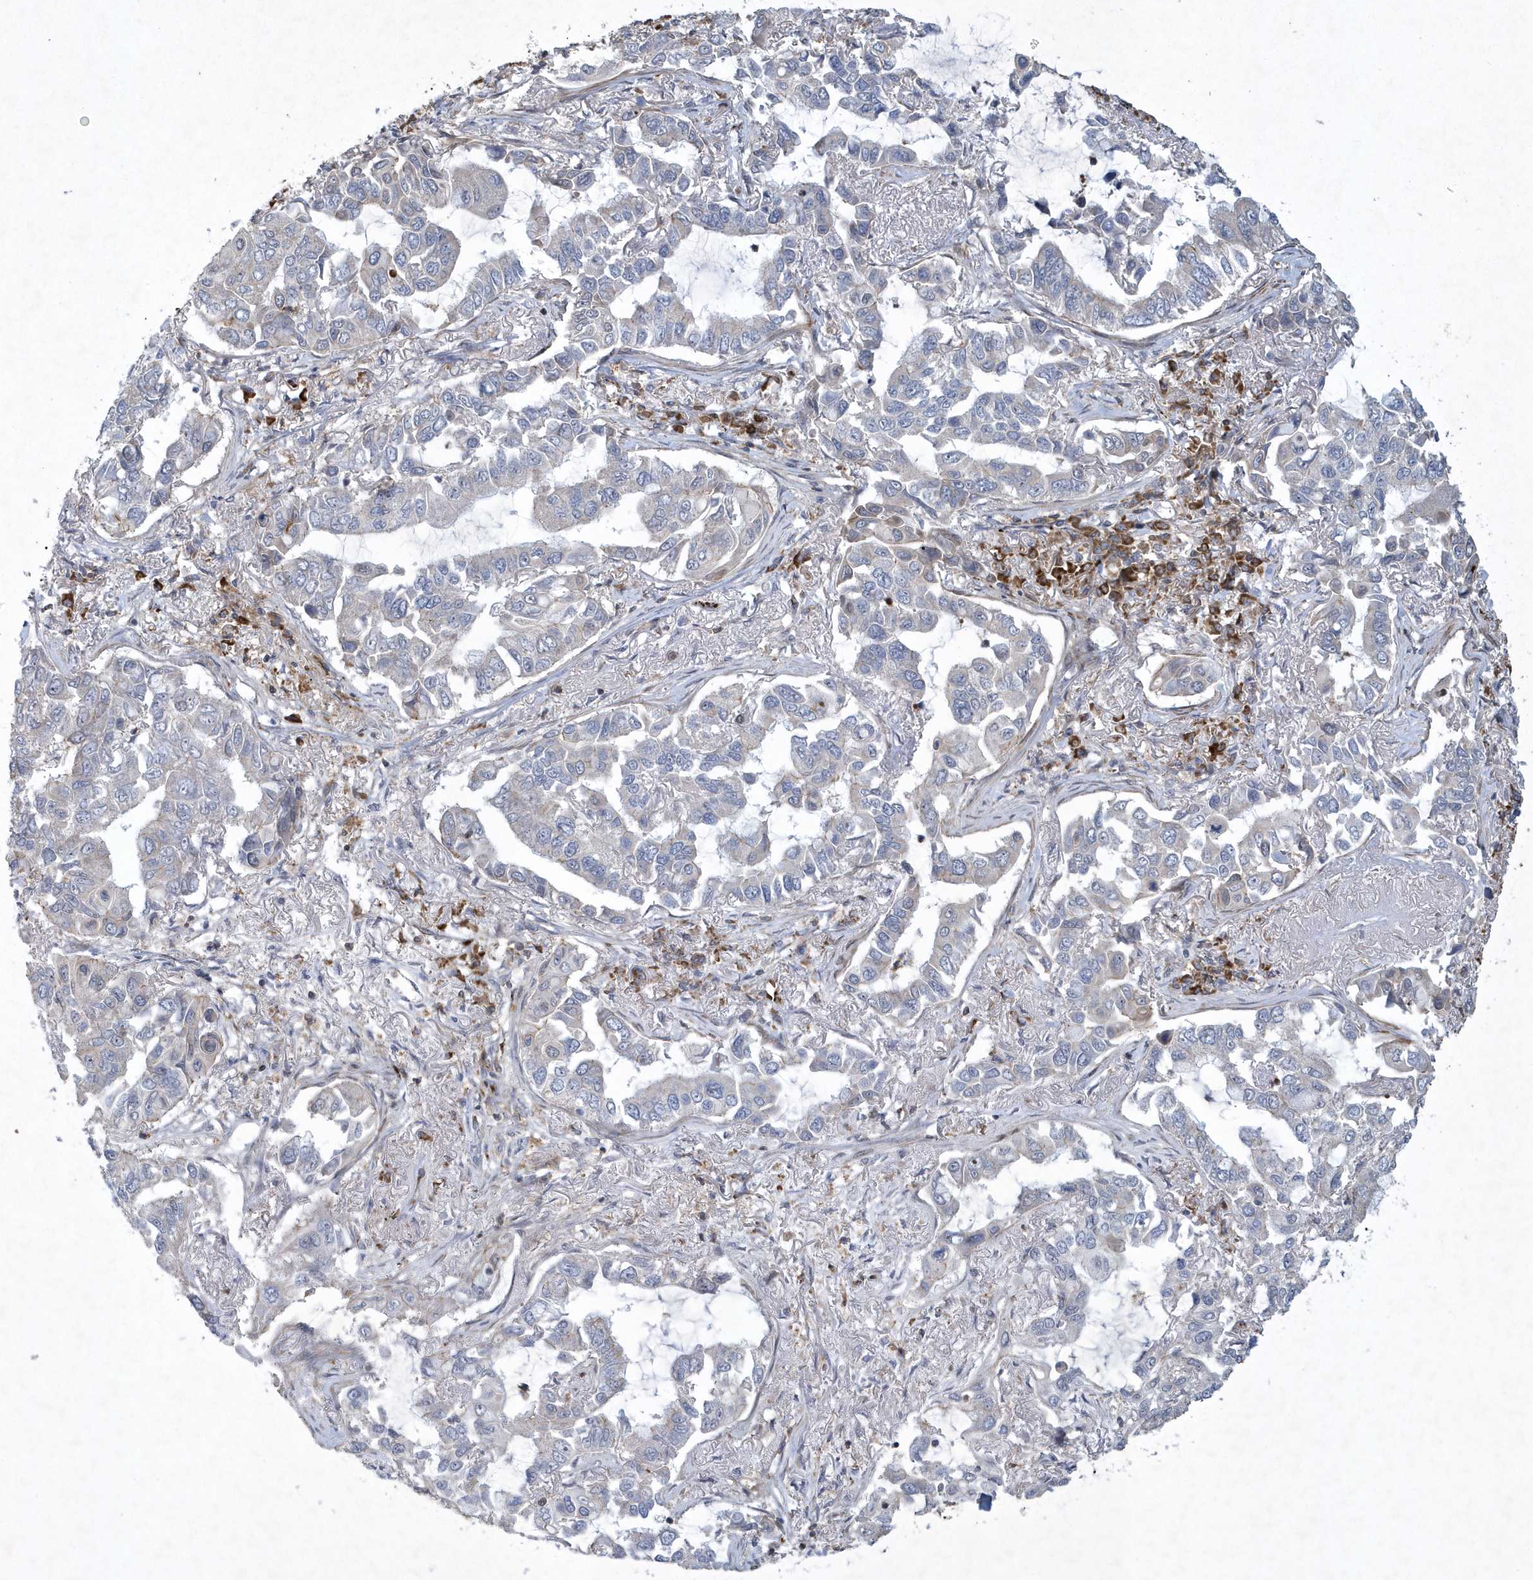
{"staining": {"intensity": "negative", "quantity": "none", "location": "none"}, "tissue": "lung cancer", "cell_type": "Tumor cells", "image_type": "cancer", "snomed": [{"axis": "morphology", "description": "Adenocarcinoma, NOS"}, {"axis": "topography", "description": "Lung"}], "caption": "Immunohistochemical staining of lung cancer (adenocarcinoma) reveals no significant staining in tumor cells.", "gene": "N4BP2", "patient": {"sex": "male", "age": 64}}